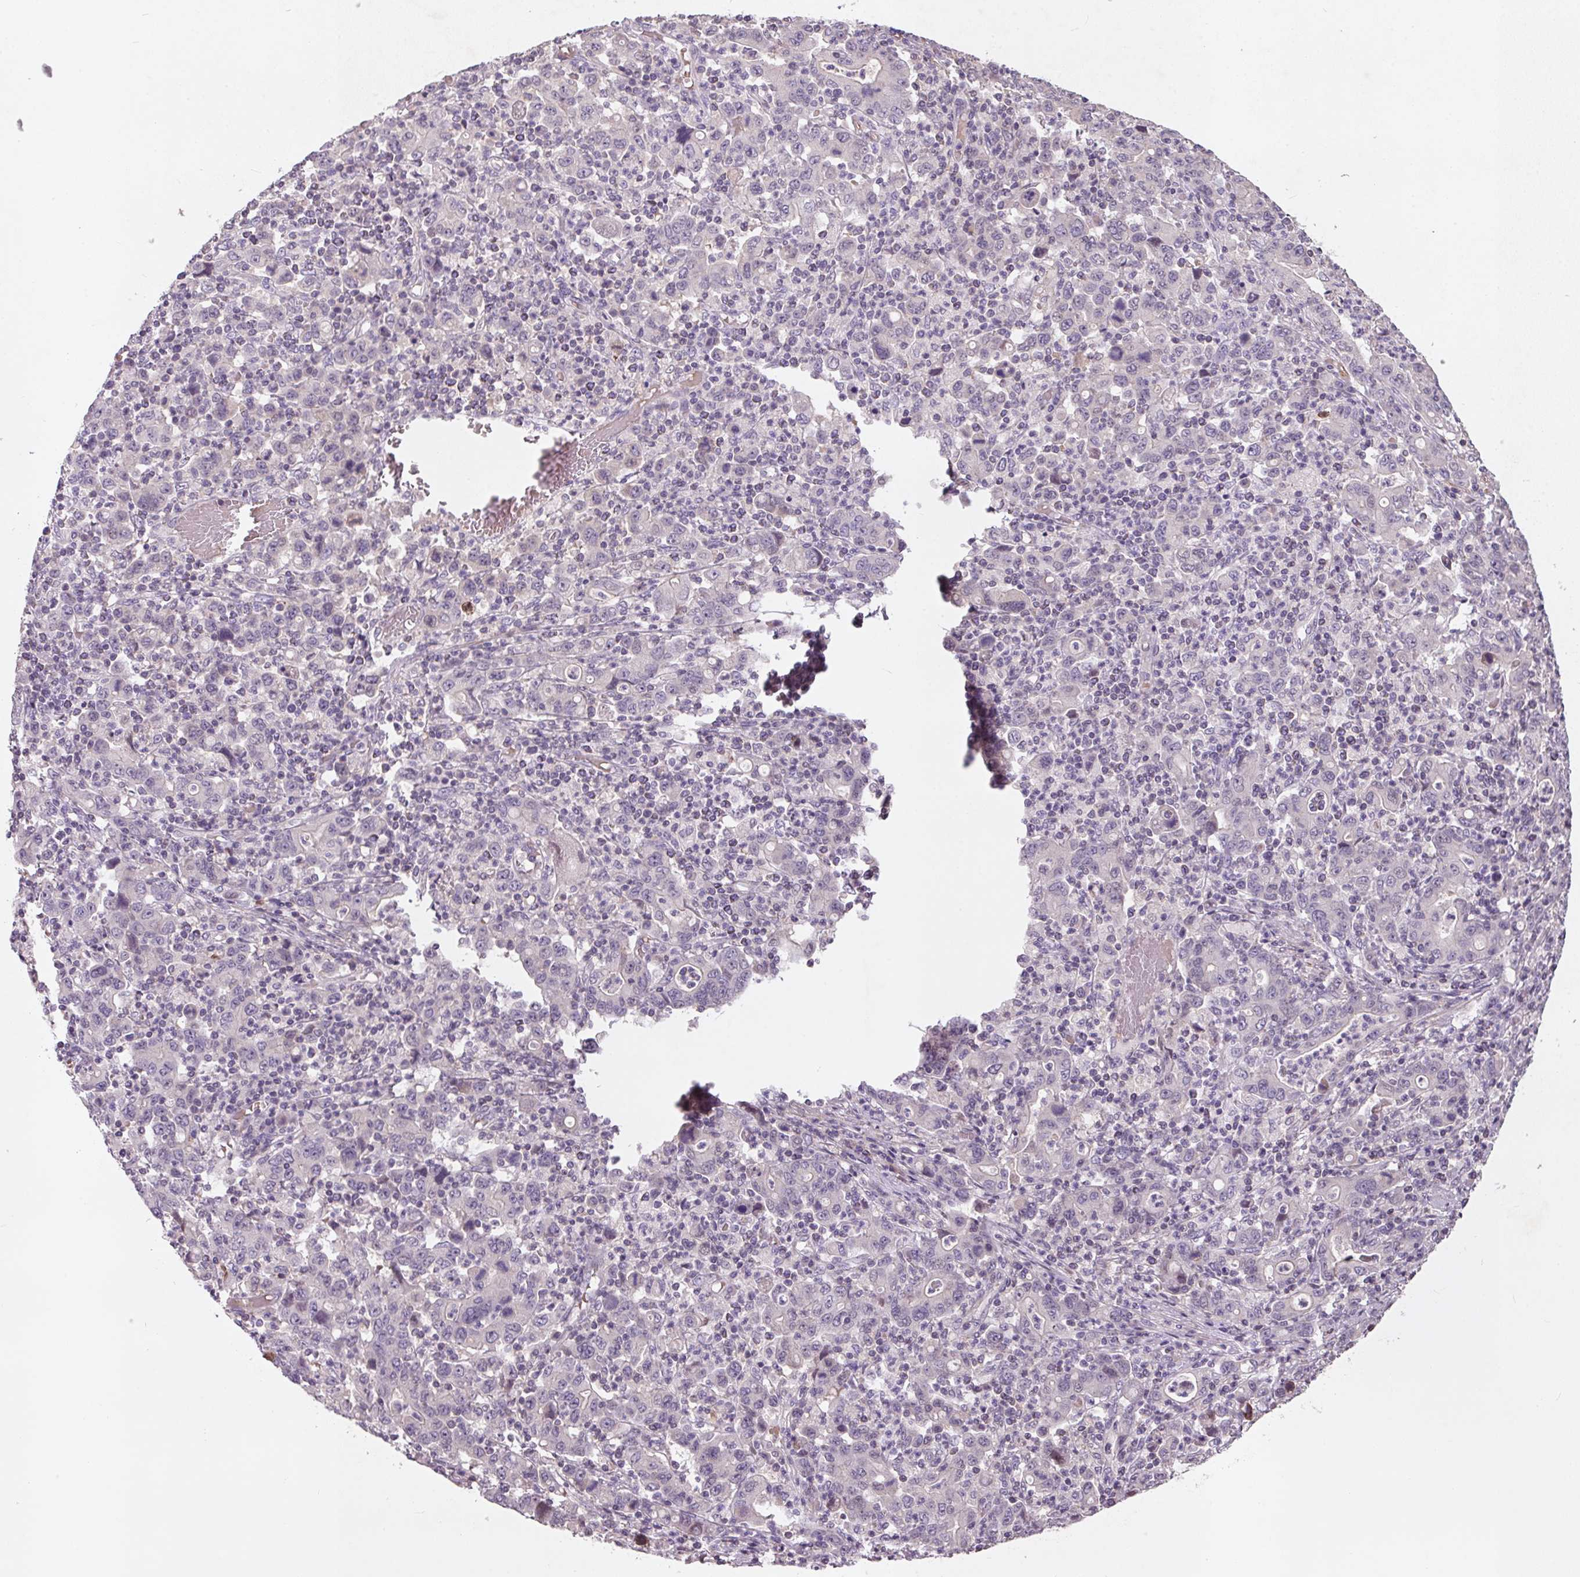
{"staining": {"intensity": "negative", "quantity": "none", "location": "none"}, "tissue": "stomach cancer", "cell_type": "Tumor cells", "image_type": "cancer", "snomed": [{"axis": "morphology", "description": "Adenocarcinoma, NOS"}, {"axis": "topography", "description": "Stomach, upper"}], "caption": "Stomach cancer (adenocarcinoma) was stained to show a protein in brown. There is no significant staining in tumor cells.", "gene": "KCNK15", "patient": {"sex": "male", "age": 69}}